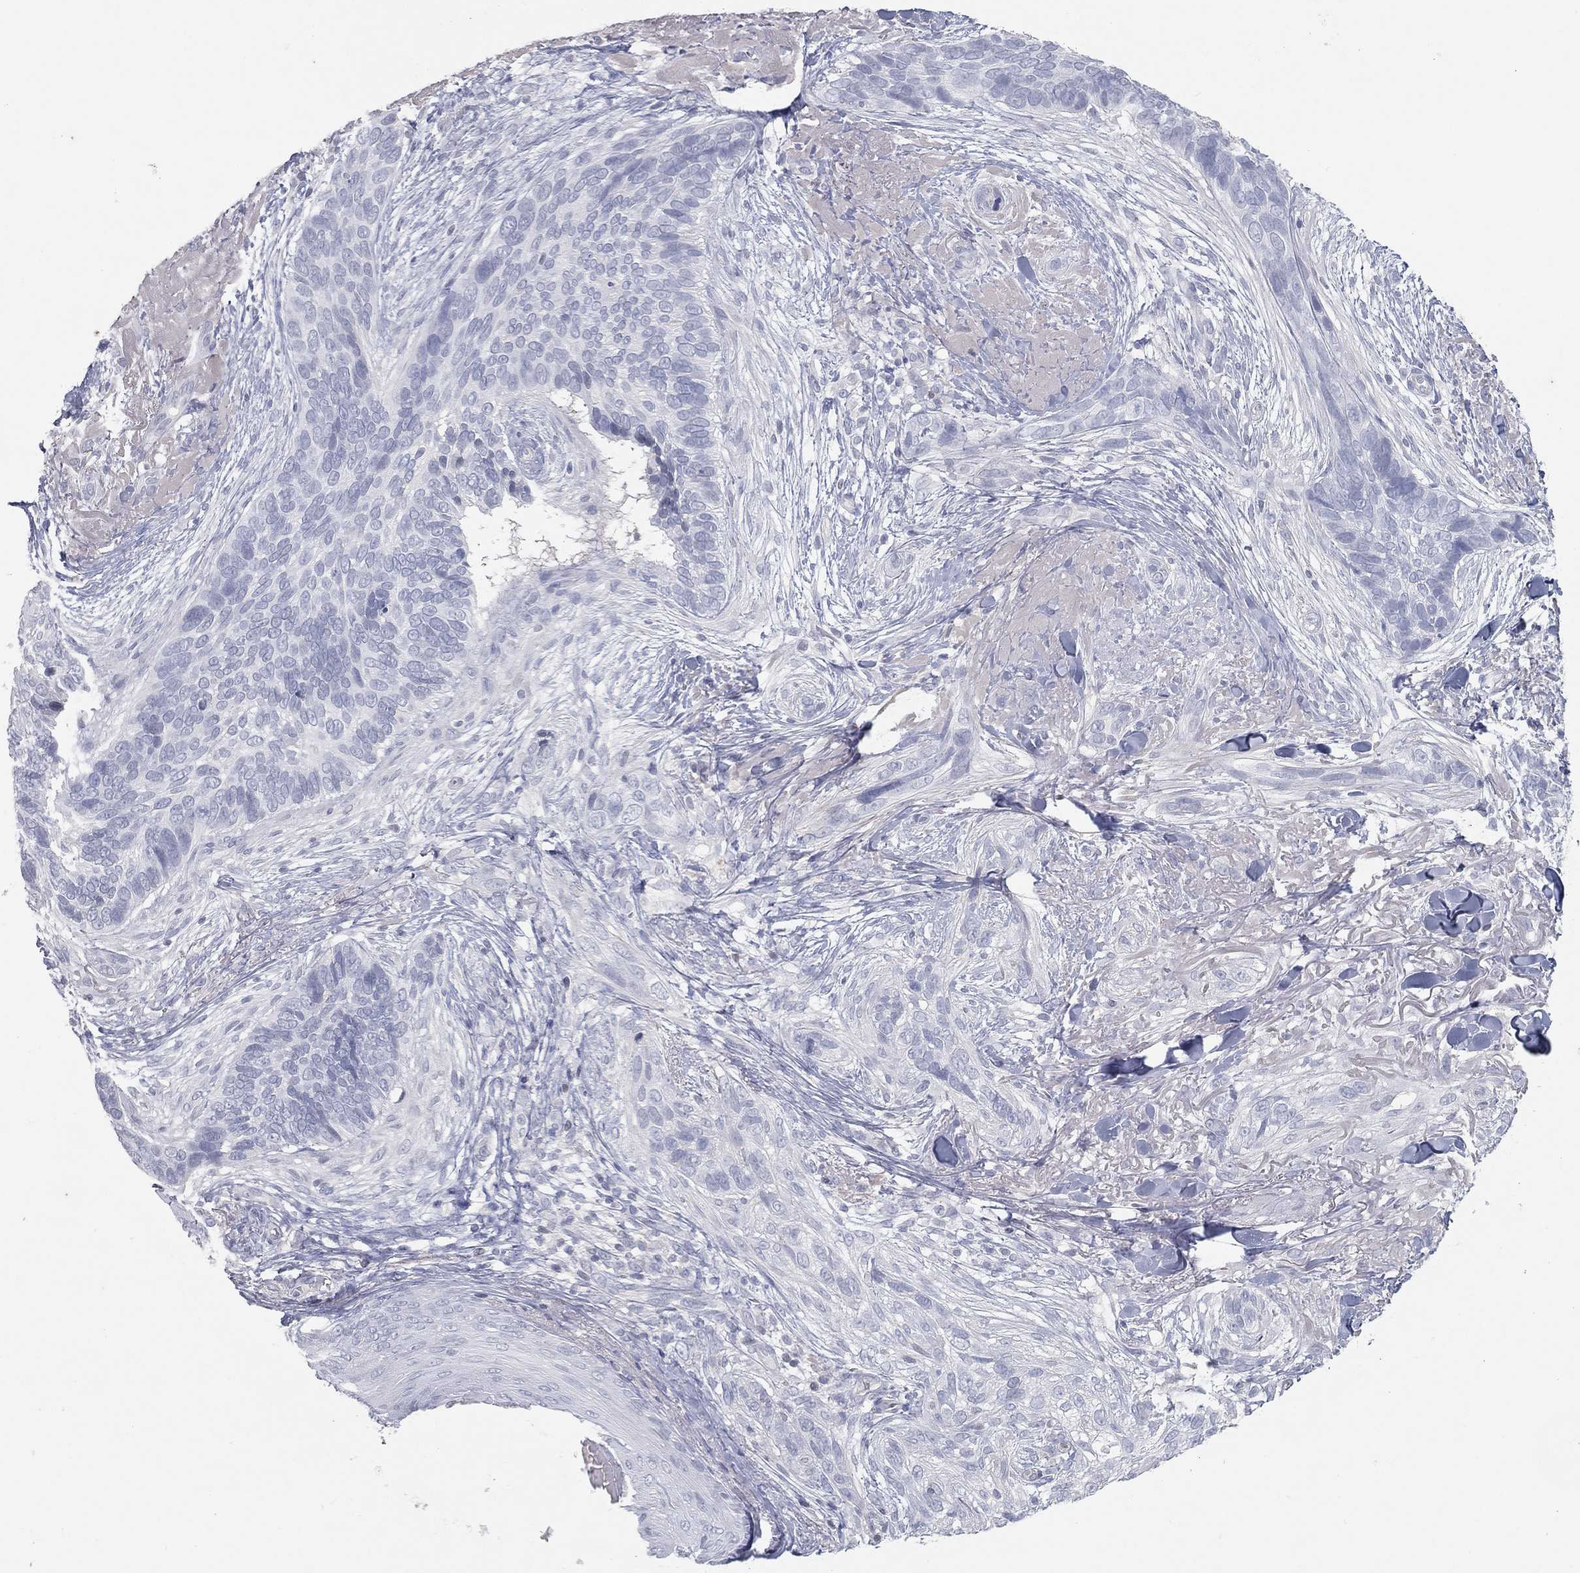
{"staining": {"intensity": "negative", "quantity": "none", "location": "none"}, "tissue": "skin cancer", "cell_type": "Tumor cells", "image_type": "cancer", "snomed": [{"axis": "morphology", "description": "Basal cell carcinoma"}, {"axis": "topography", "description": "Skin"}], "caption": "There is no significant positivity in tumor cells of skin cancer (basal cell carcinoma).", "gene": "CPT1B", "patient": {"sex": "male", "age": 91}}